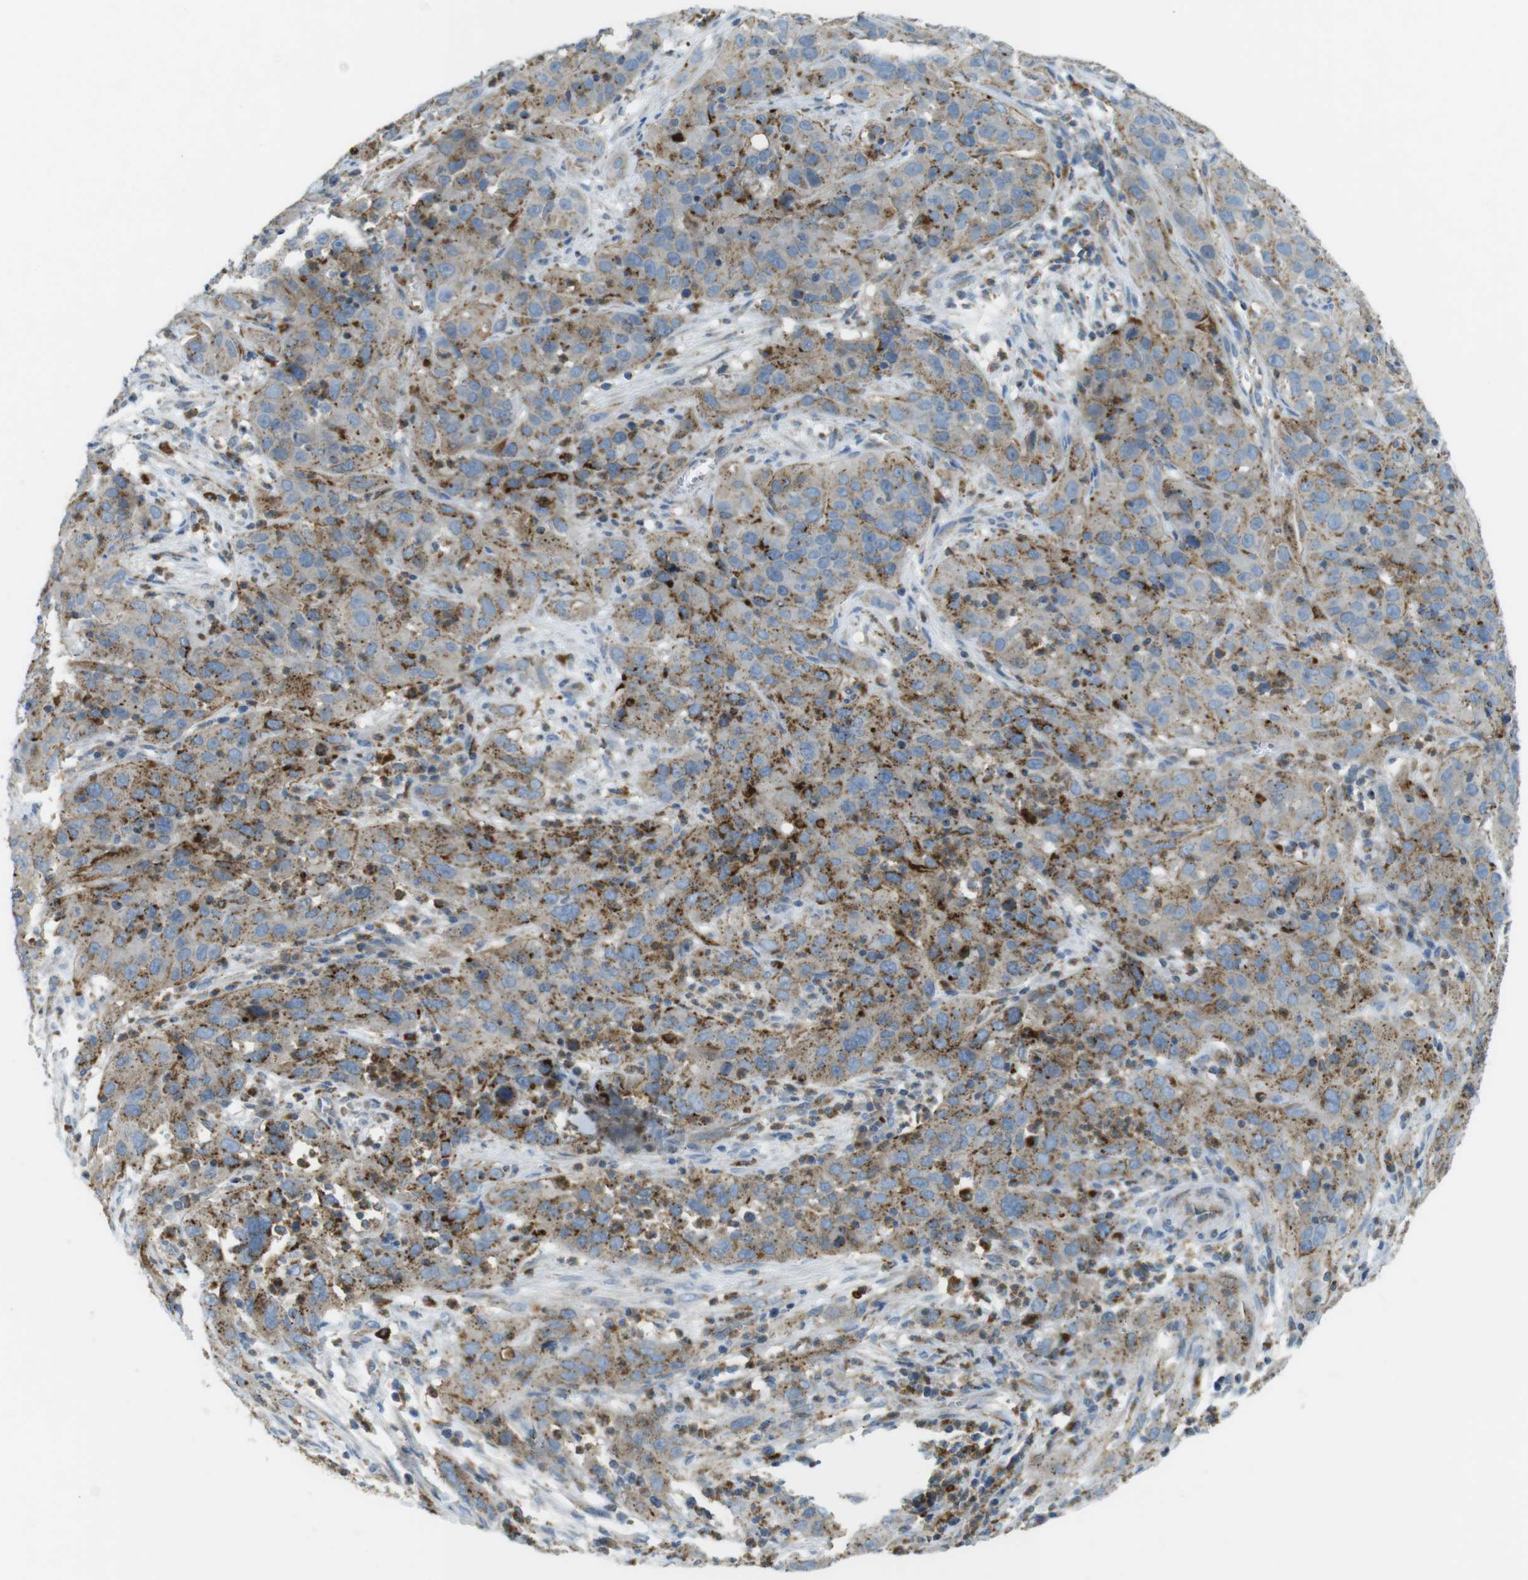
{"staining": {"intensity": "moderate", "quantity": ">75%", "location": "cytoplasmic/membranous"}, "tissue": "cervical cancer", "cell_type": "Tumor cells", "image_type": "cancer", "snomed": [{"axis": "morphology", "description": "Squamous cell carcinoma, NOS"}, {"axis": "topography", "description": "Cervix"}], "caption": "Approximately >75% of tumor cells in cervical cancer (squamous cell carcinoma) show moderate cytoplasmic/membranous protein positivity as visualized by brown immunohistochemical staining.", "gene": "LAMP1", "patient": {"sex": "female", "age": 32}}